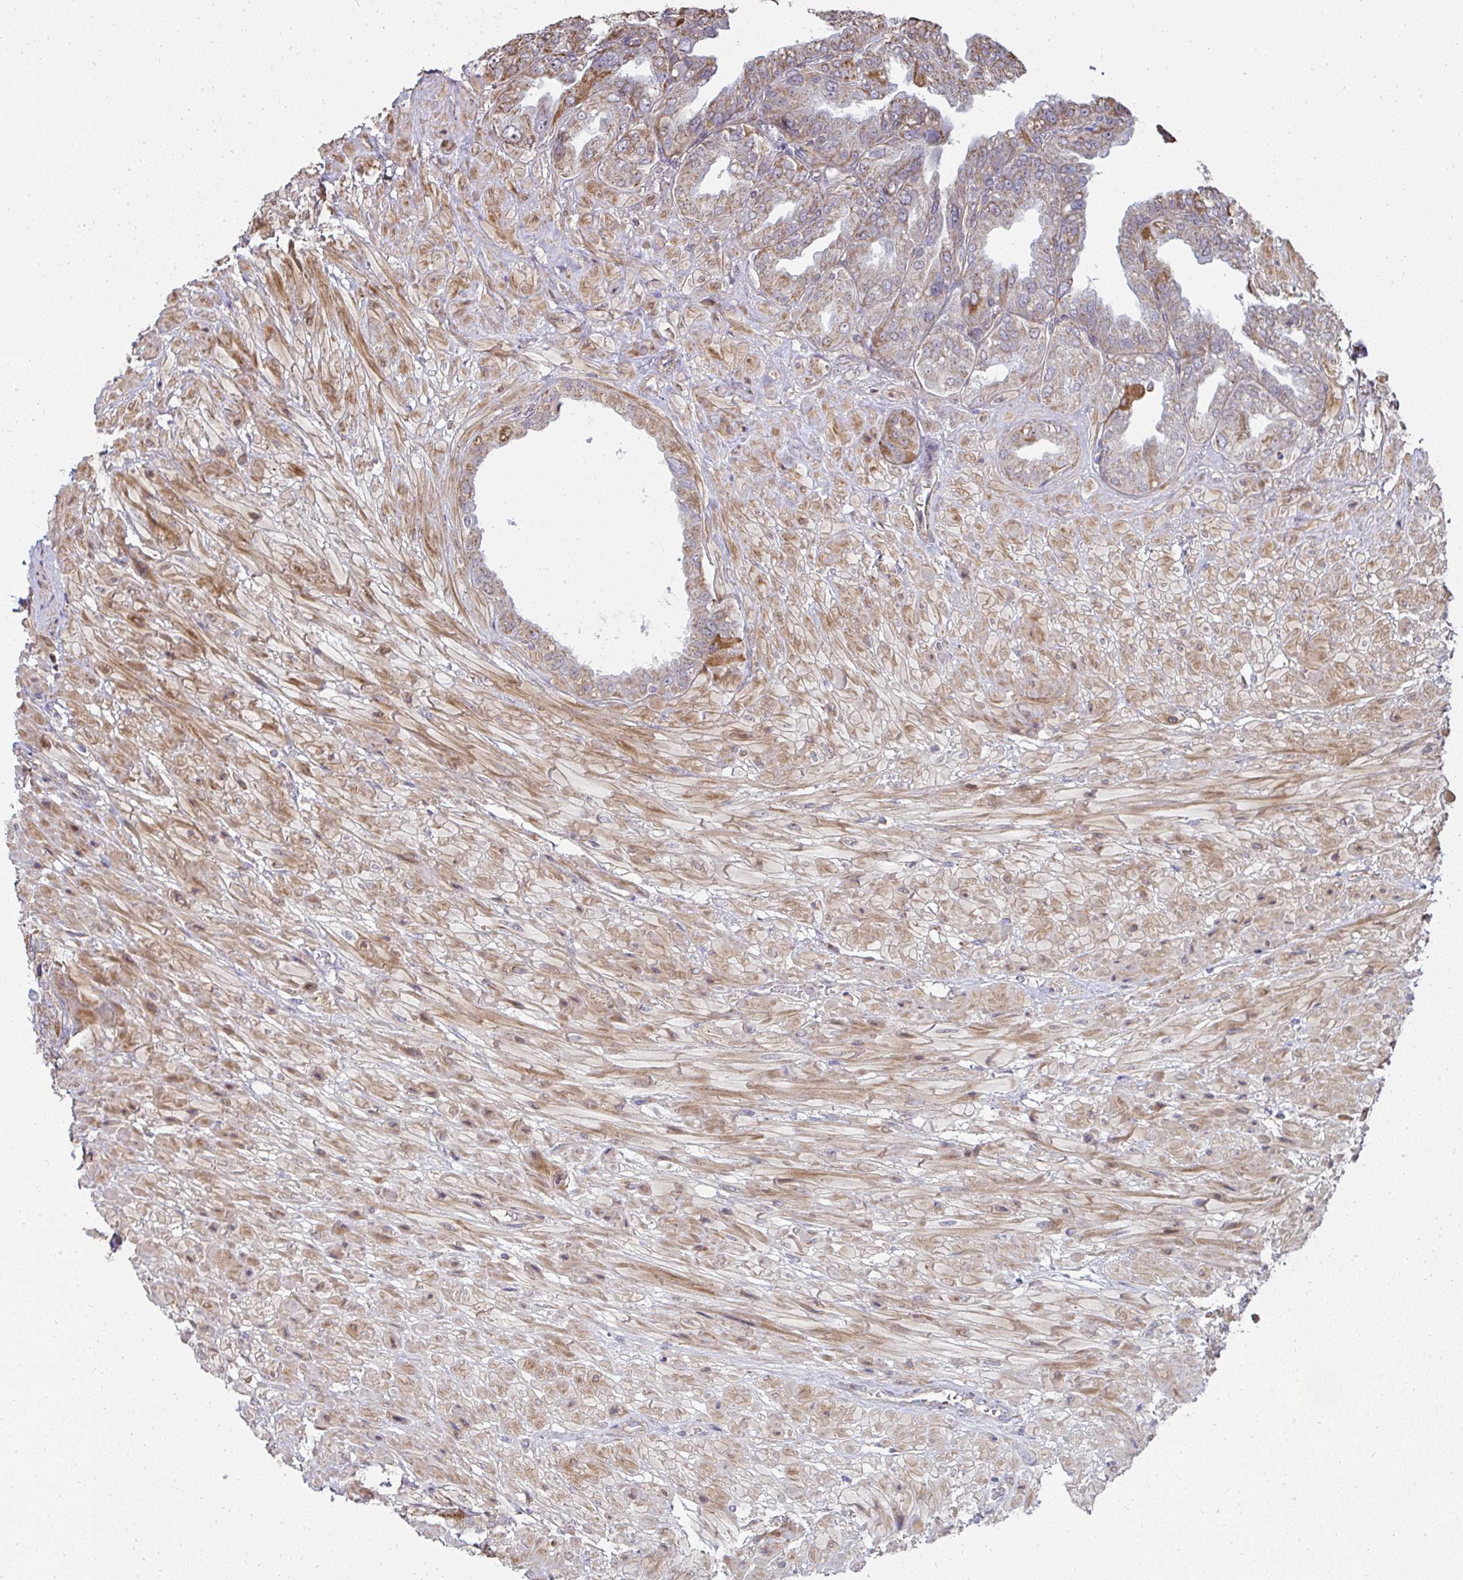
{"staining": {"intensity": "moderate", "quantity": "25%-75%", "location": "cytoplasmic/membranous"}, "tissue": "seminal vesicle", "cell_type": "Glandular cells", "image_type": "normal", "snomed": [{"axis": "morphology", "description": "Normal tissue, NOS"}, {"axis": "topography", "description": "Seminal veicle"}], "caption": "Immunohistochemical staining of benign seminal vesicle reveals 25%-75% levels of moderate cytoplasmic/membranous protein expression in approximately 25%-75% of glandular cells.", "gene": "AGTPBP1", "patient": {"sex": "male", "age": 55}}